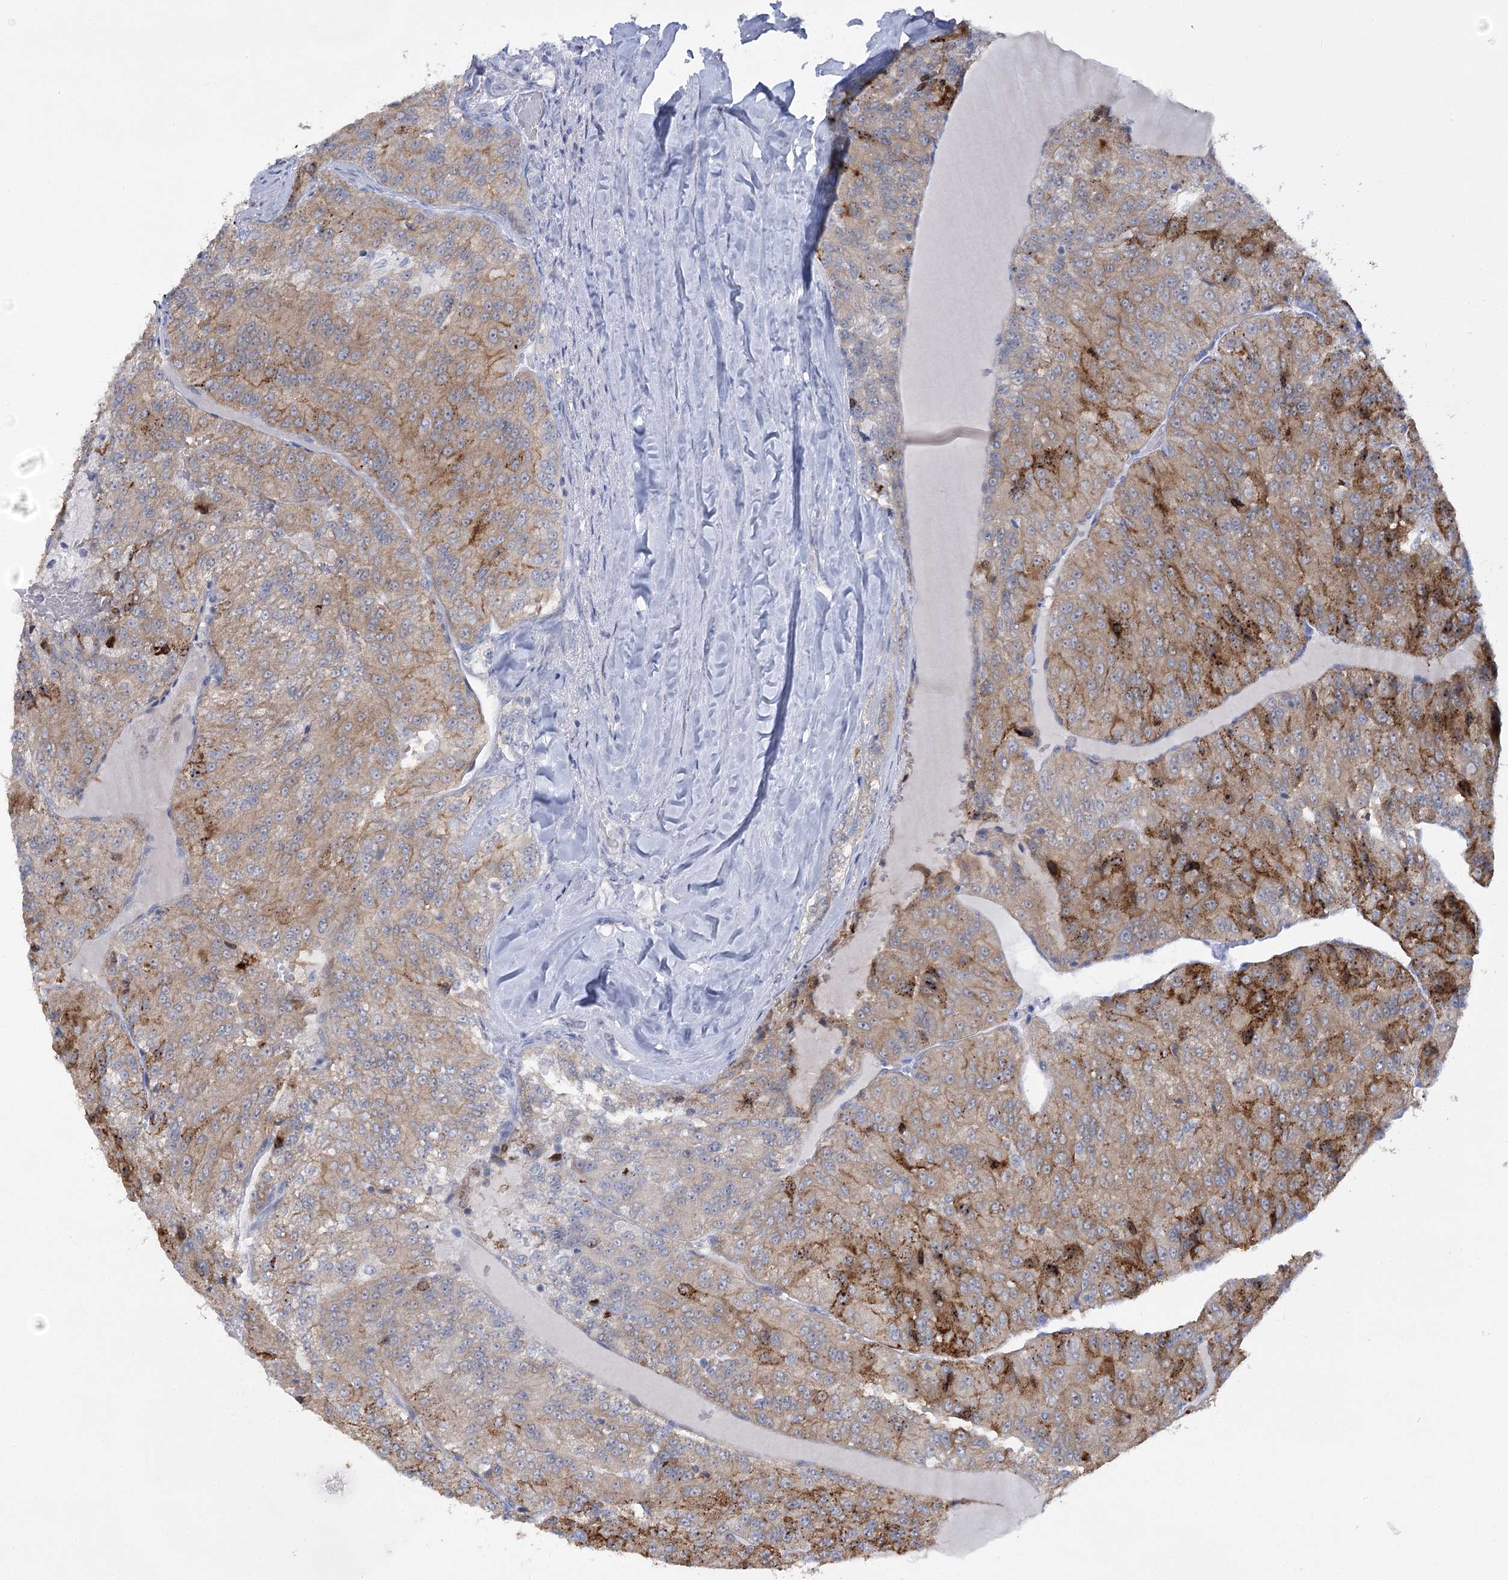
{"staining": {"intensity": "weak", "quantity": ">75%", "location": "cytoplasmic/membranous"}, "tissue": "renal cancer", "cell_type": "Tumor cells", "image_type": "cancer", "snomed": [{"axis": "morphology", "description": "Adenocarcinoma, NOS"}, {"axis": "topography", "description": "Kidney"}], "caption": "Weak cytoplasmic/membranous protein expression is identified in approximately >75% of tumor cells in adenocarcinoma (renal).", "gene": "PHYHIPL", "patient": {"sex": "female", "age": 63}}